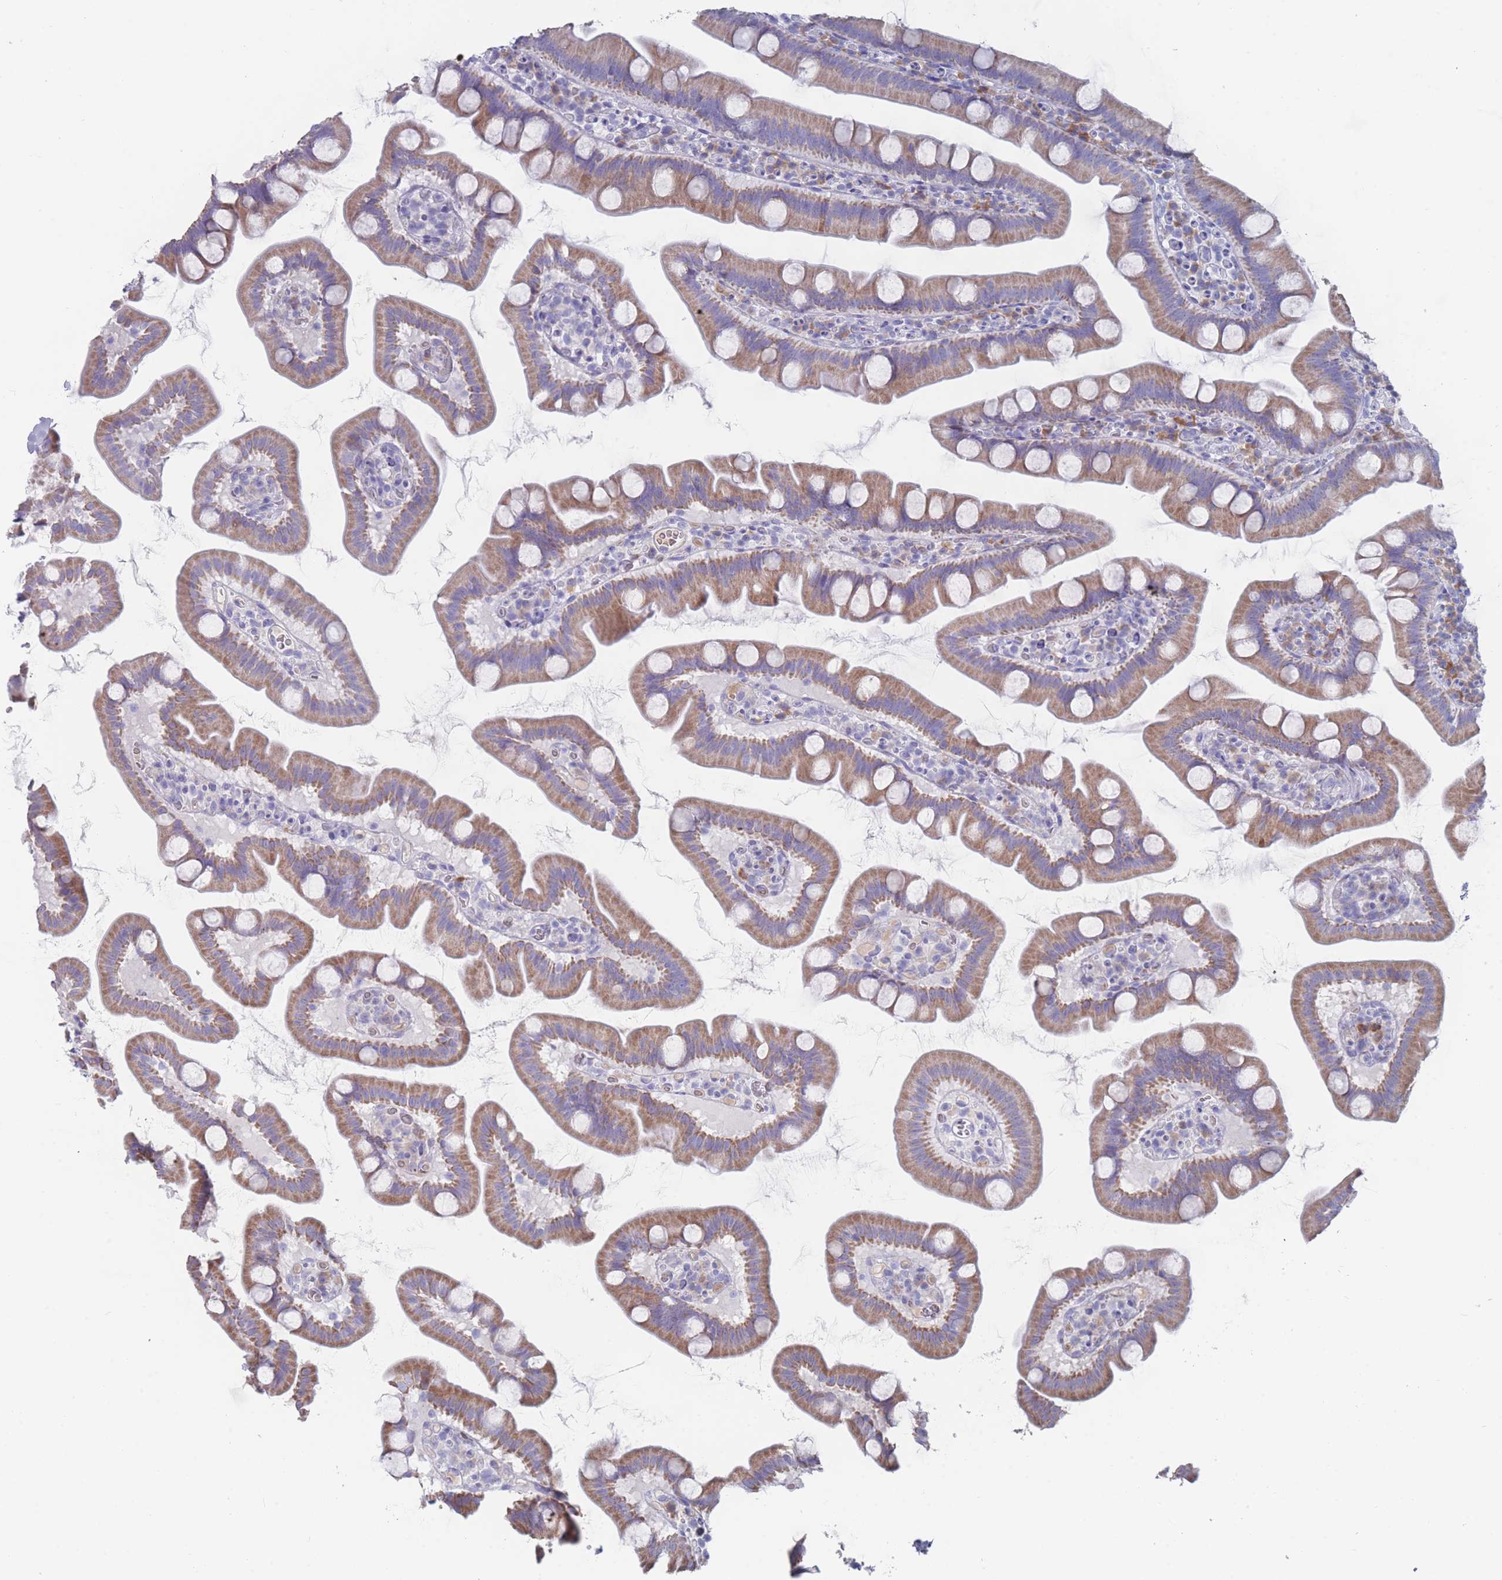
{"staining": {"intensity": "moderate", "quantity": "25%-75%", "location": "cytoplasmic/membranous"}, "tissue": "small intestine", "cell_type": "Glandular cells", "image_type": "normal", "snomed": [{"axis": "morphology", "description": "Normal tissue, NOS"}, {"axis": "topography", "description": "Small intestine"}], "caption": "Immunohistochemical staining of normal human small intestine shows 25%-75% levels of moderate cytoplasmic/membranous protein staining in about 25%-75% of glandular cells.", "gene": "ST8SIA5", "patient": {"sex": "female", "age": 68}}